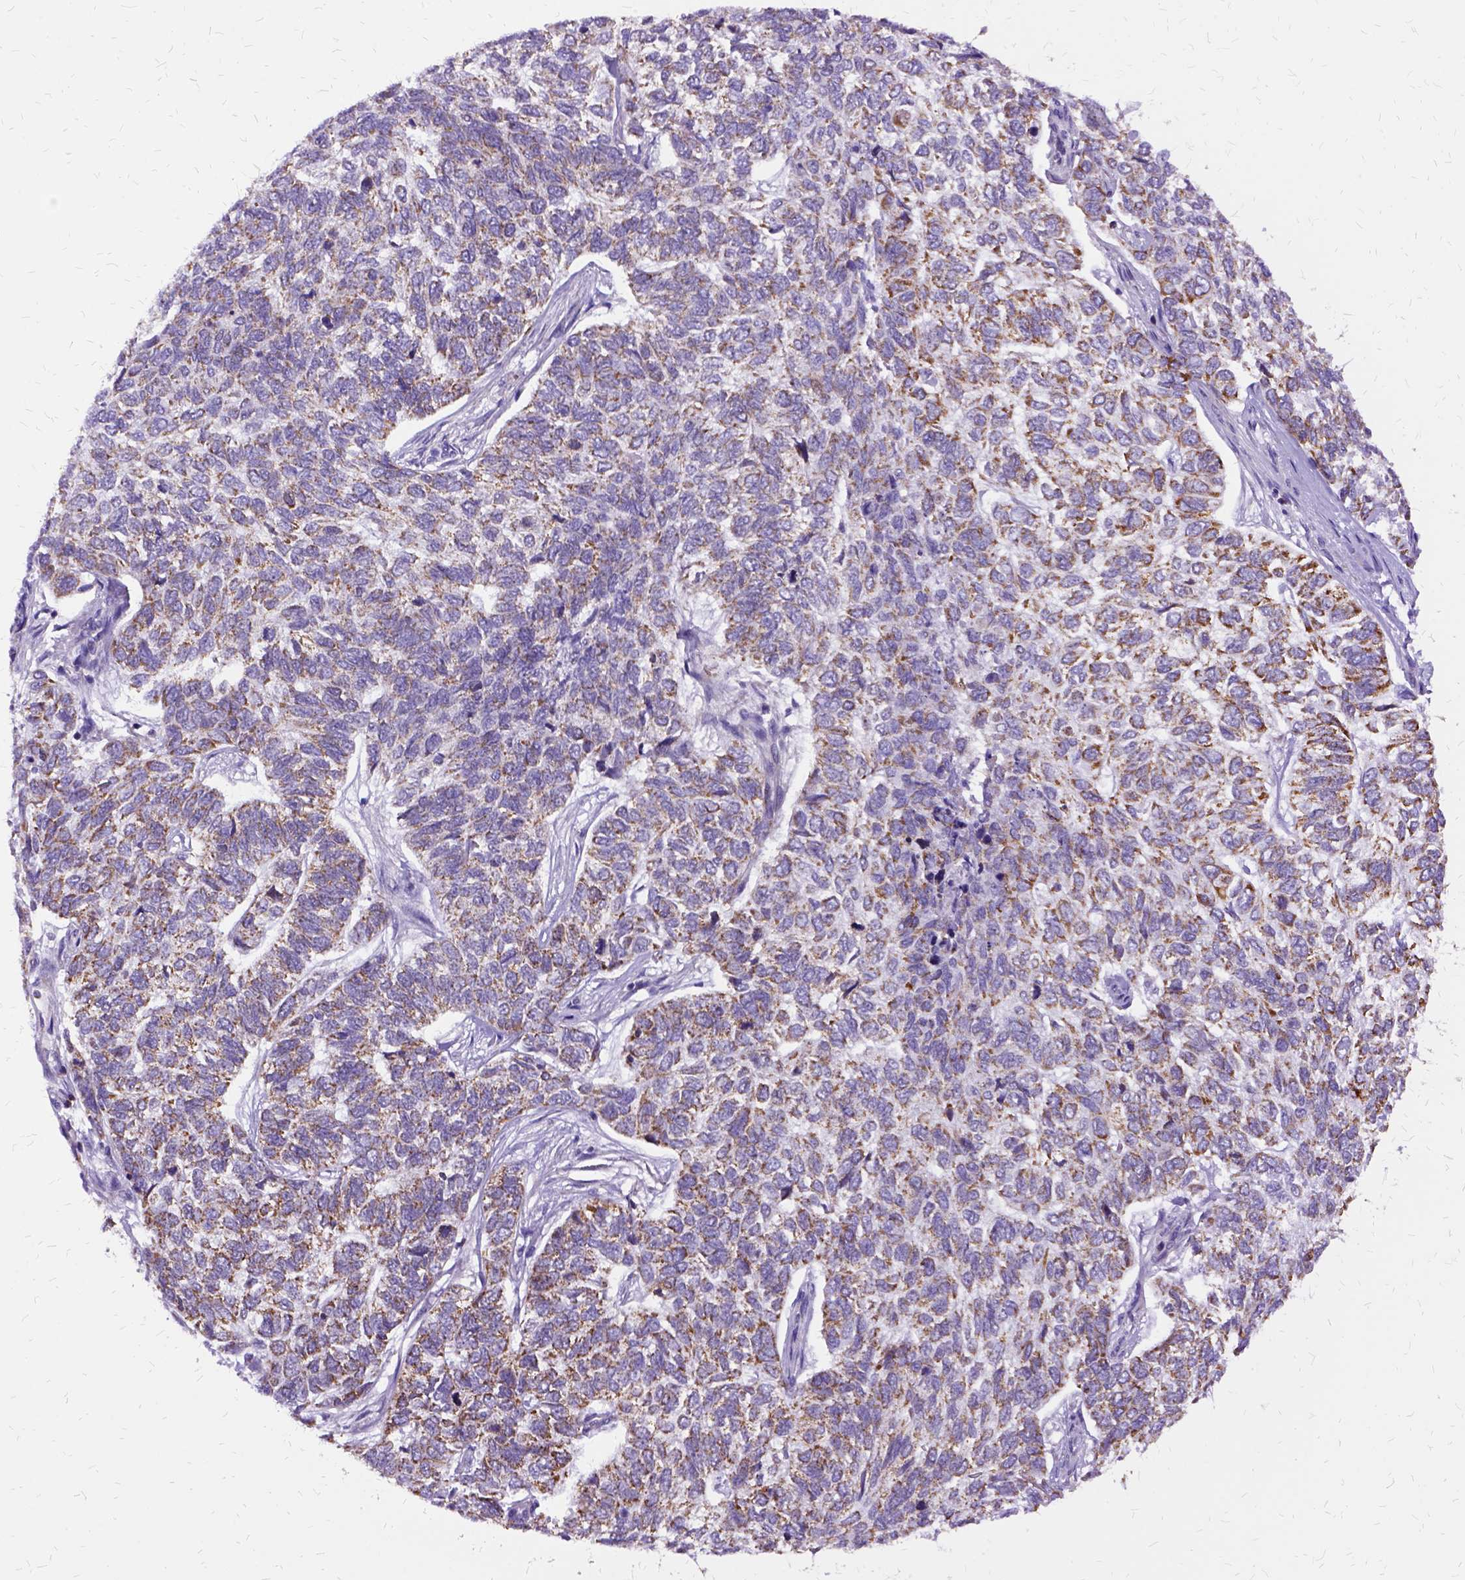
{"staining": {"intensity": "moderate", "quantity": "25%-75%", "location": "cytoplasmic/membranous"}, "tissue": "skin cancer", "cell_type": "Tumor cells", "image_type": "cancer", "snomed": [{"axis": "morphology", "description": "Basal cell carcinoma"}, {"axis": "topography", "description": "Skin"}], "caption": "Skin cancer stained with a protein marker demonstrates moderate staining in tumor cells.", "gene": "OXCT1", "patient": {"sex": "female", "age": 65}}